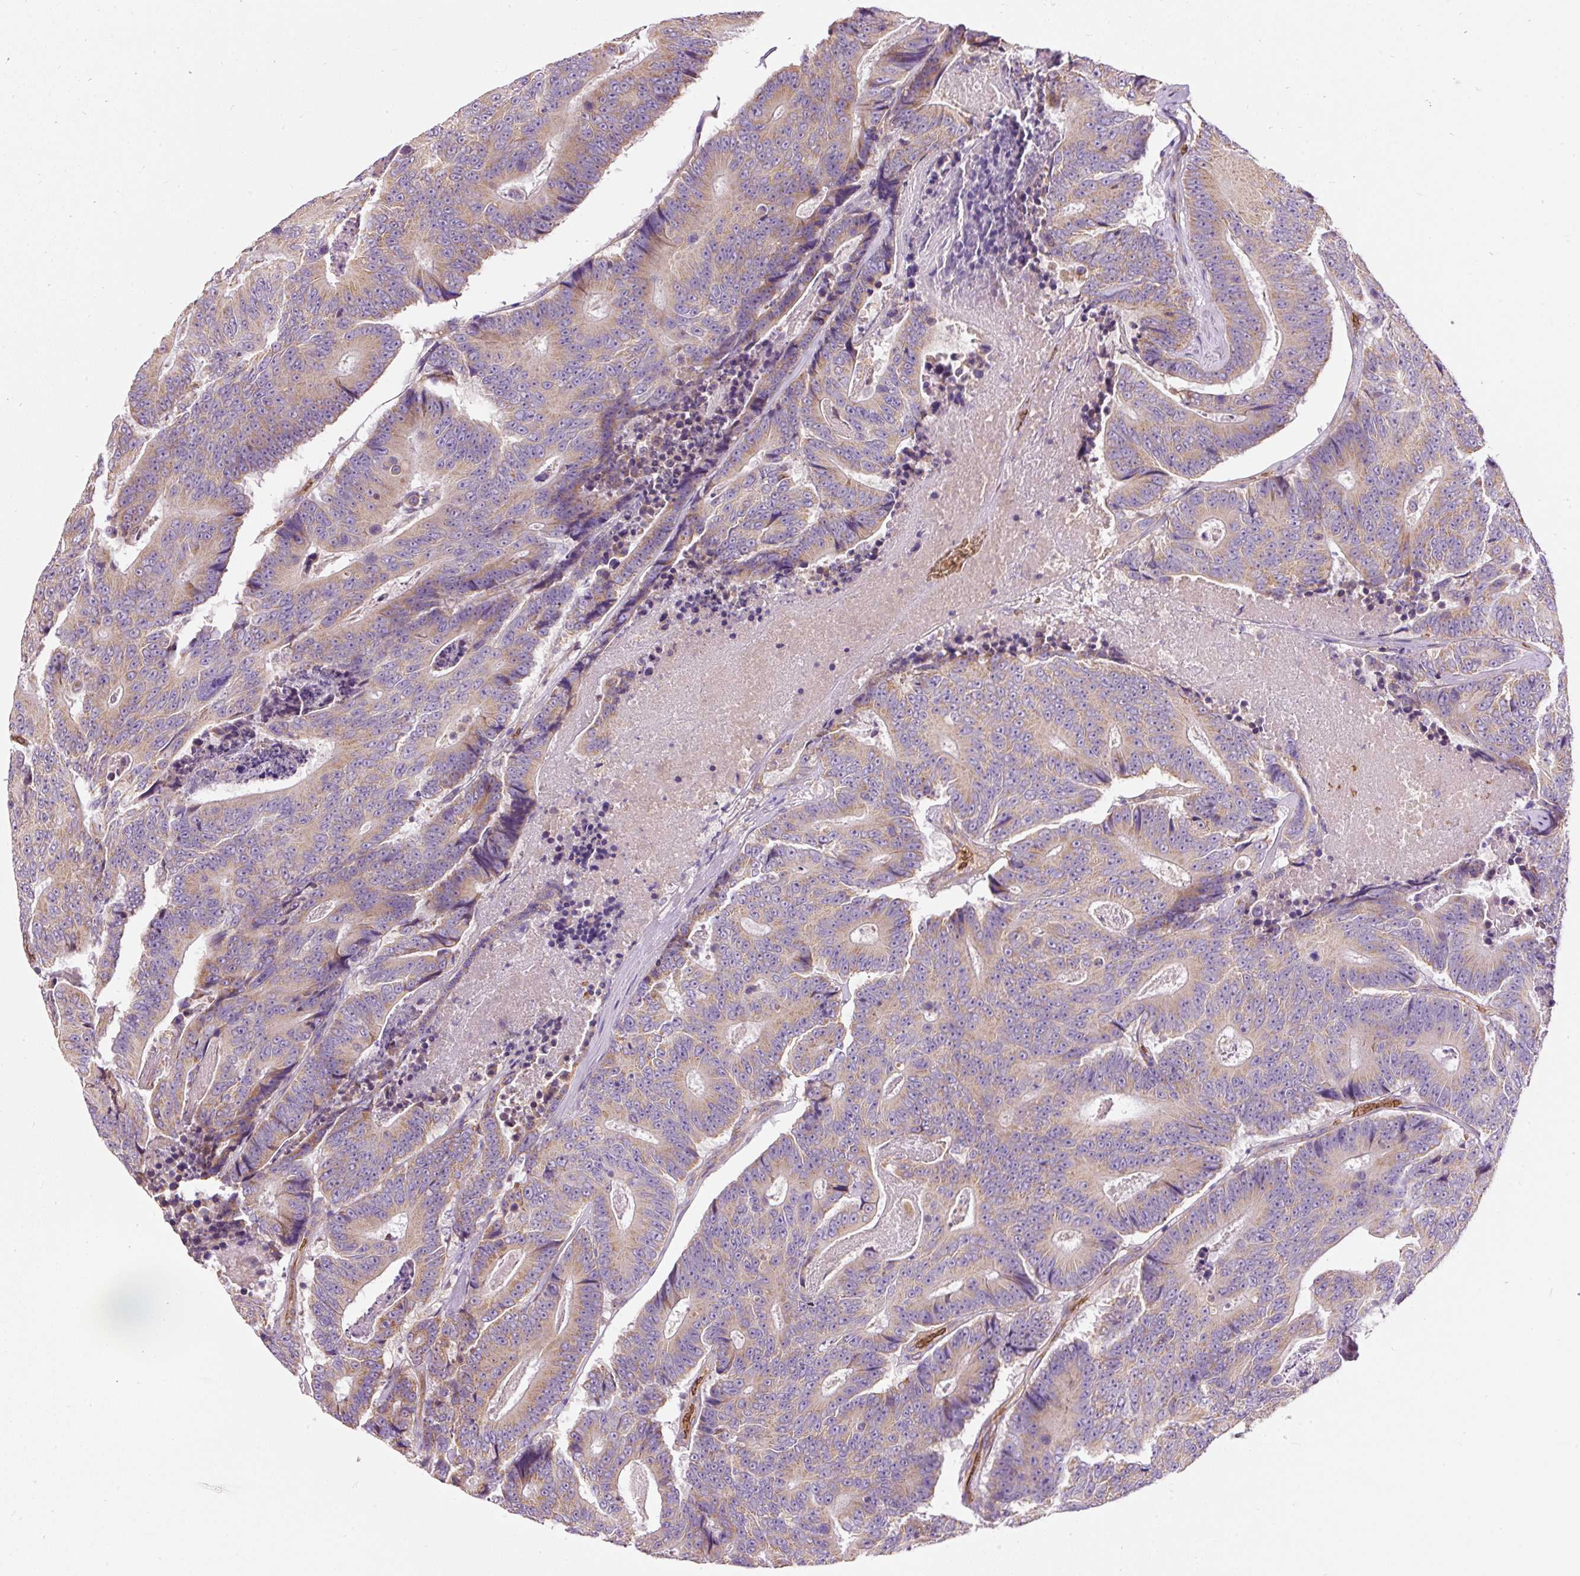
{"staining": {"intensity": "moderate", "quantity": ">75%", "location": "cytoplasmic/membranous"}, "tissue": "colorectal cancer", "cell_type": "Tumor cells", "image_type": "cancer", "snomed": [{"axis": "morphology", "description": "Adenocarcinoma, NOS"}, {"axis": "topography", "description": "Colon"}], "caption": "Moderate cytoplasmic/membranous expression for a protein is identified in approximately >75% of tumor cells of colorectal adenocarcinoma using immunohistochemistry.", "gene": "PRRC2A", "patient": {"sex": "male", "age": 83}}